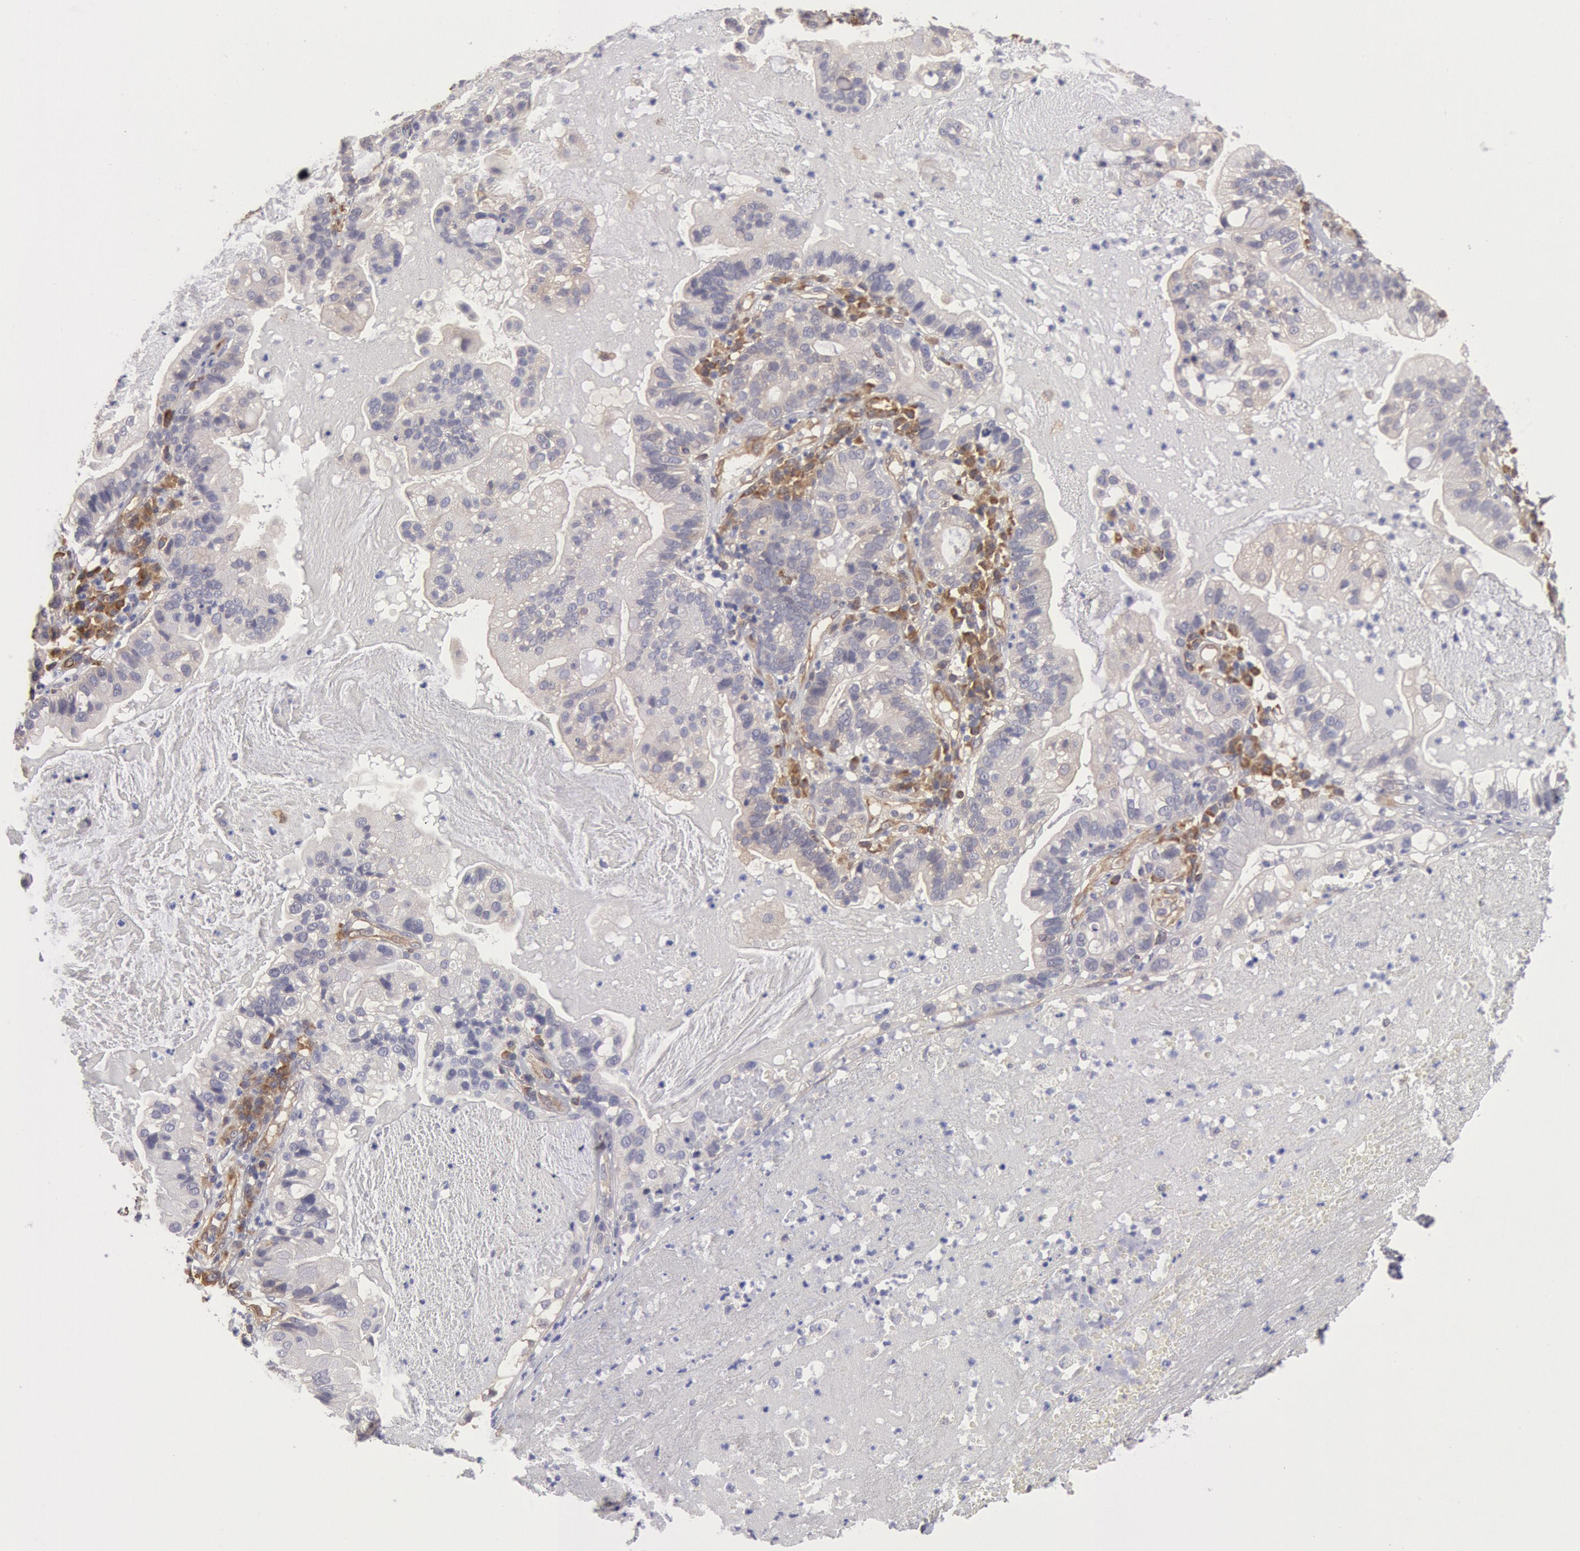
{"staining": {"intensity": "negative", "quantity": "none", "location": "none"}, "tissue": "cervical cancer", "cell_type": "Tumor cells", "image_type": "cancer", "snomed": [{"axis": "morphology", "description": "Adenocarcinoma, NOS"}, {"axis": "topography", "description": "Cervix"}], "caption": "Cervical cancer stained for a protein using IHC demonstrates no staining tumor cells.", "gene": "CCDC50", "patient": {"sex": "female", "age": 41}}